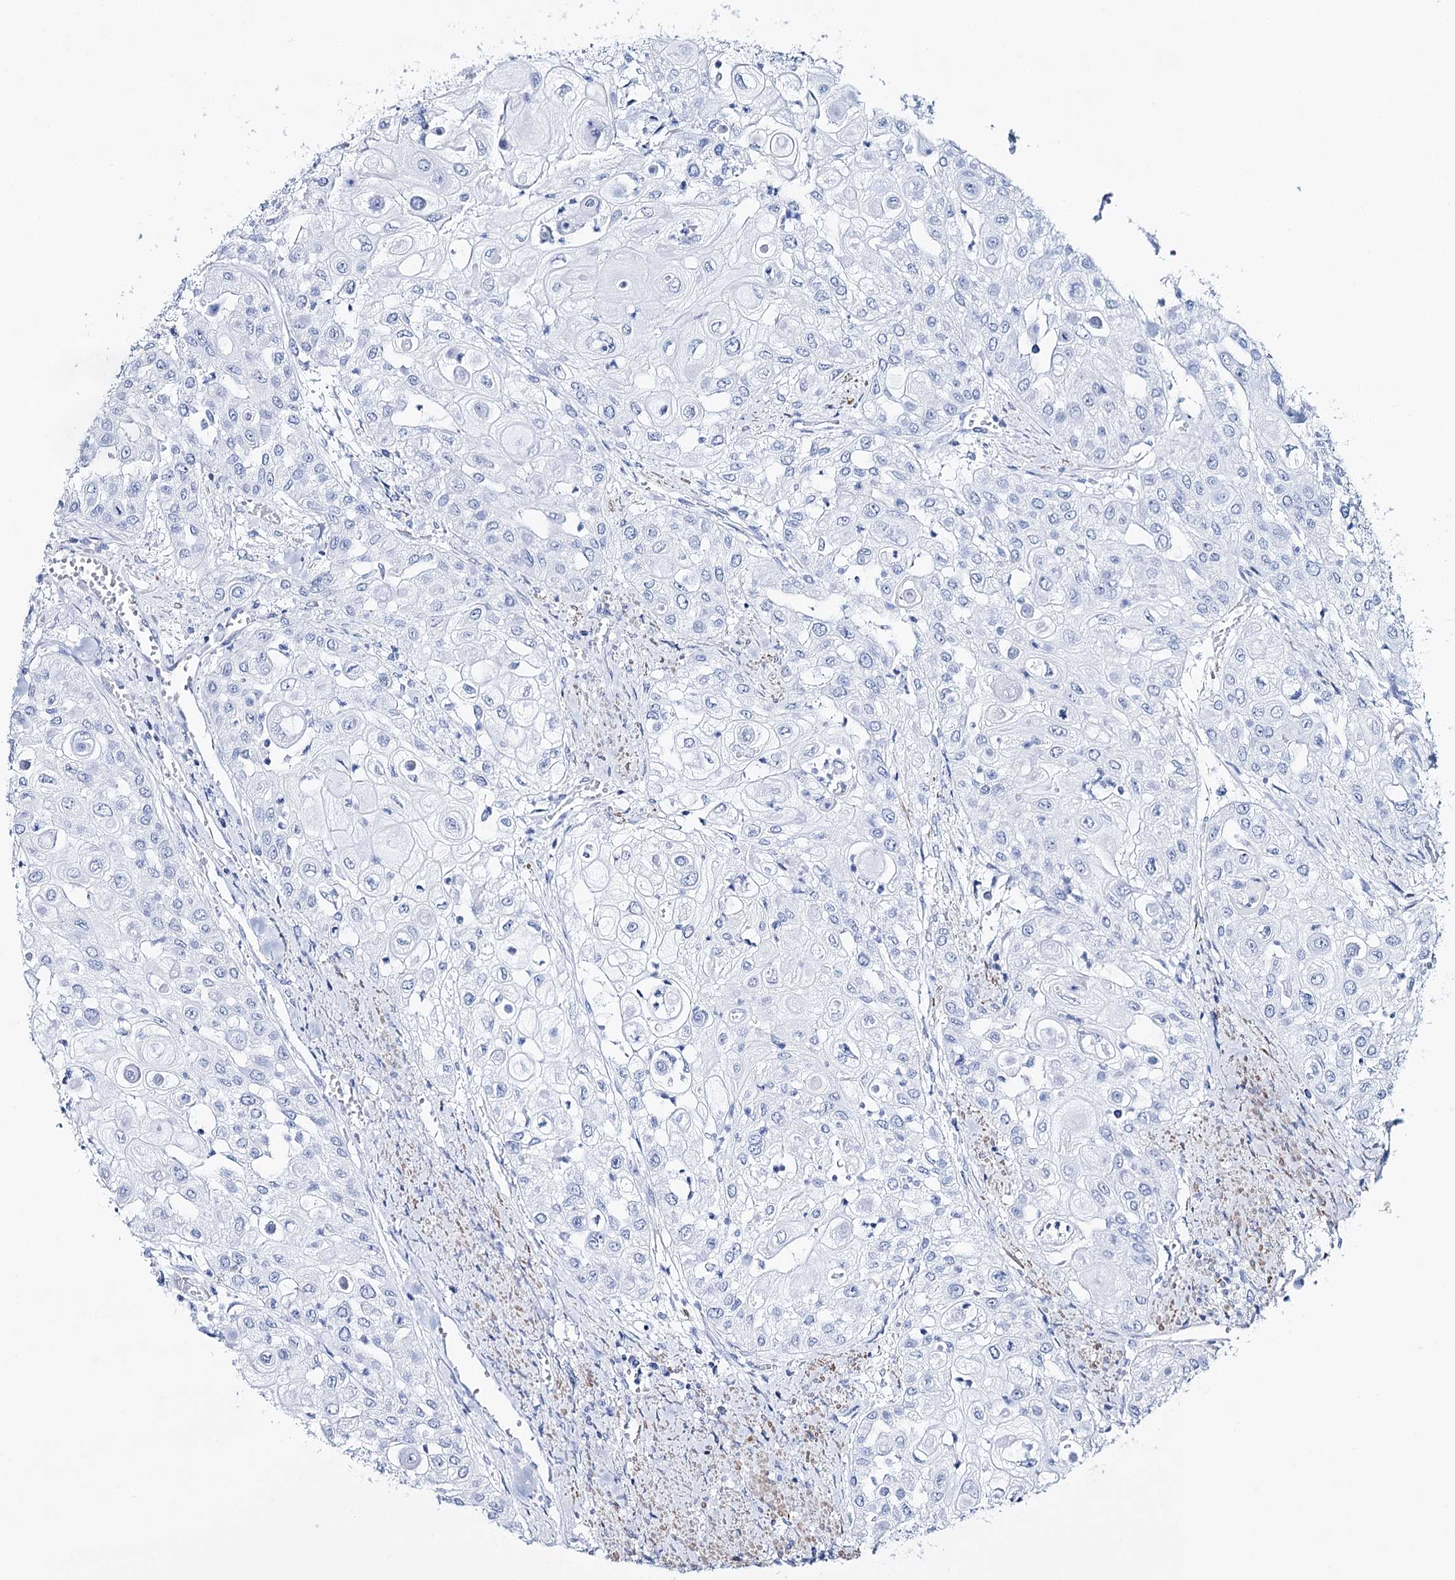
{"staining": {"intensity": "negative", "quantity": "none", "location": "none"}, "tissue": "urothelial cancer", "cell_type": "Tumor cells", "image_type": "cancer", "snomed": [{"axis": "morphology", "description": "Urothelial carcinoma, High grade"}, {"axis": "topography", "description": "Urinary bladder"}], "caption": "High magnification brightfield microscopy of urothelial carcinoma (high-grade) stained with DAB (3,3'-diaminobenzidine) (brown) and counterstained with hematoxylin (blue): tumor cells show no significant expression. Brightfield microscopy of immunohistochemistry (IHC) stained with DAB (brown) and hematoxylin (blue), captured at high magnification.", "gene": "CSN3", "patient": {"sex": "female", "age": 79}}